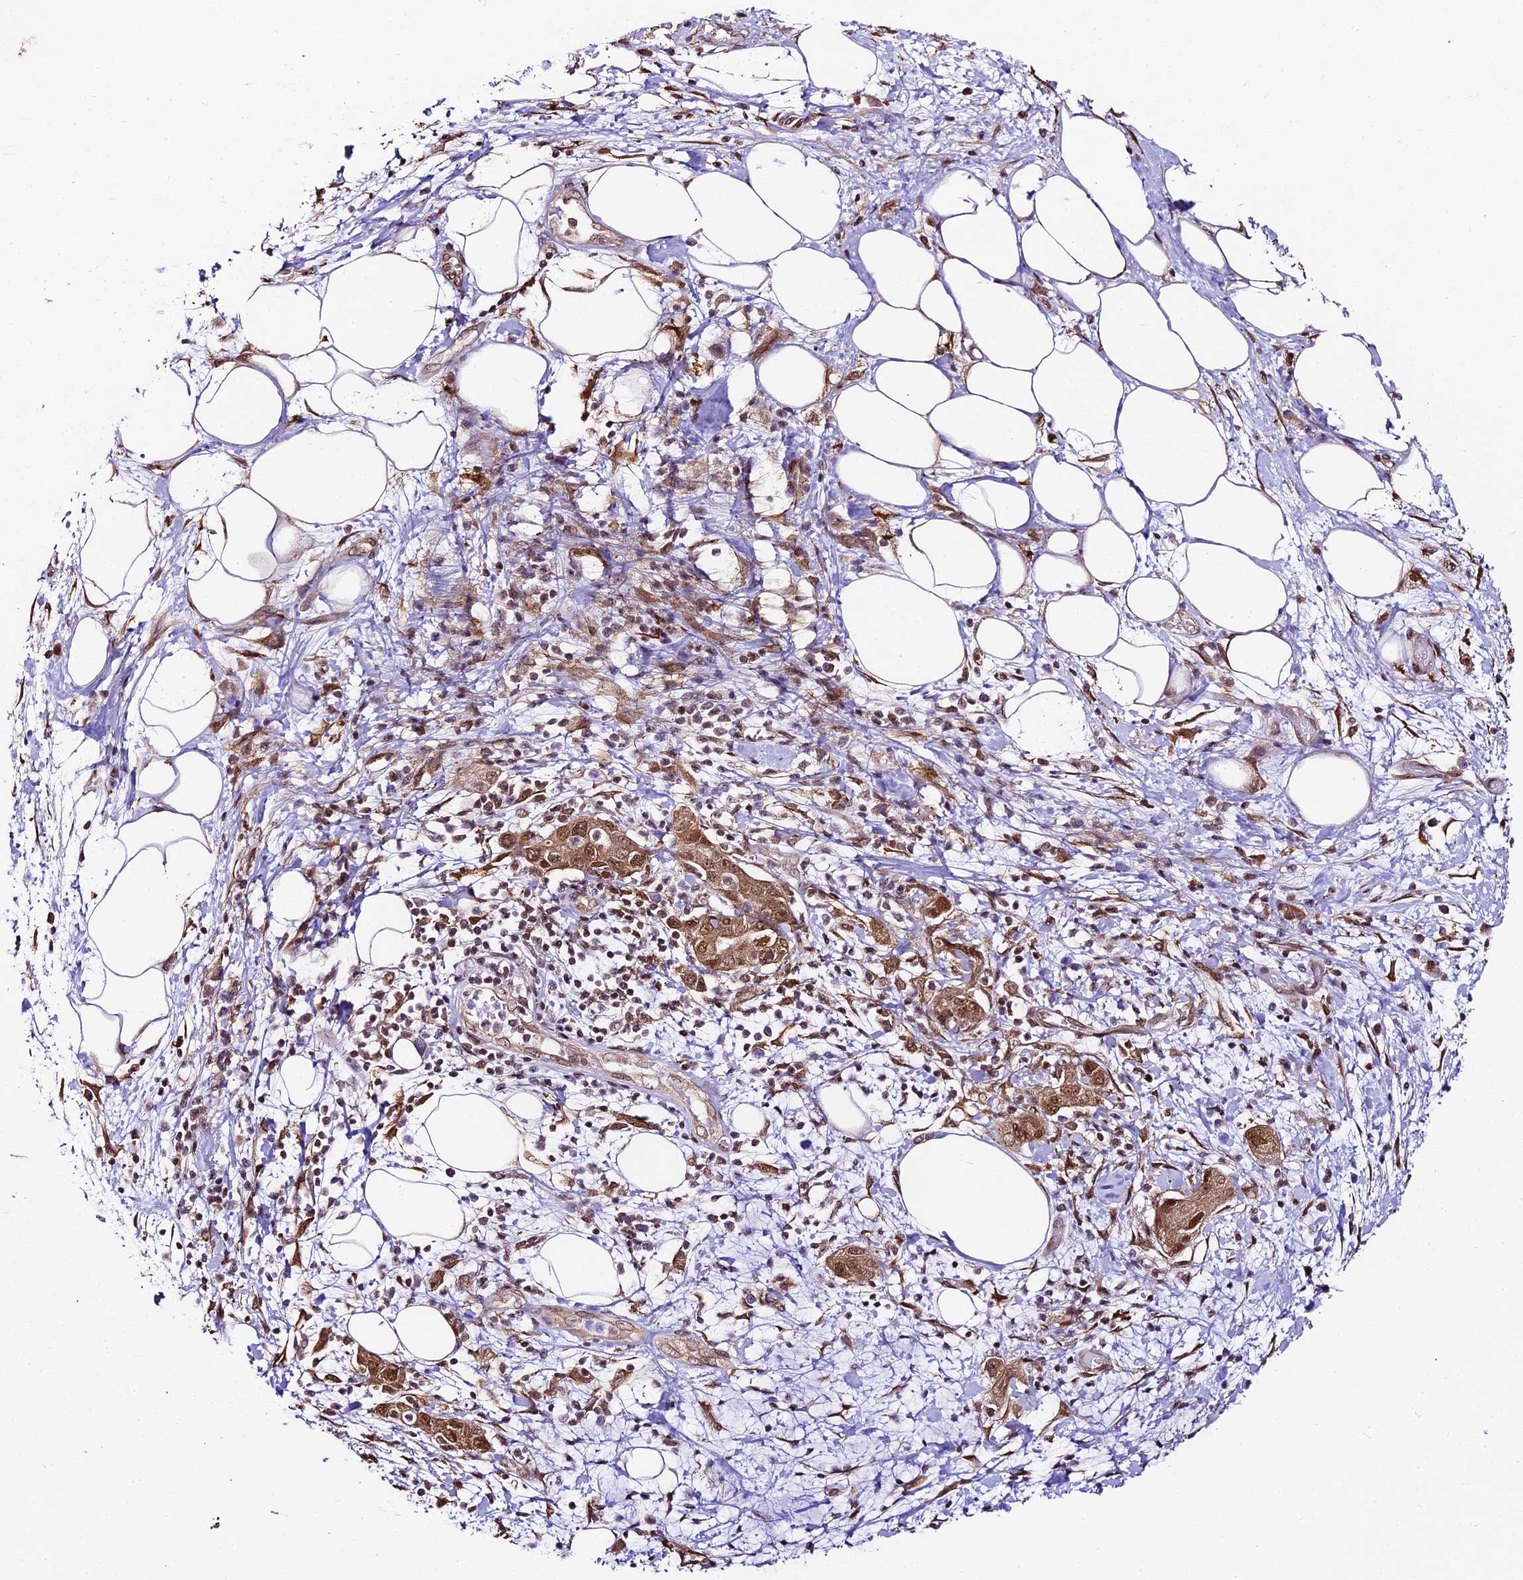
{"staining": {"intensity": "moderate", "quantity": ">75%", "location": "cytoplasmic/membranous,nuclear"}, "tissue": "pancreatic cancer", "cell_type": "Tumor cells", "image_type": "cancer", "snomed": [{"axis": "morphology", "description": "Adenocarcinoma, NOS"}, {"axis": "topography", "description": "Pancreas"}], "caption": "Protein expression by IHC demonstrates moderate cytoplasmic/membranous and nuclear expression in approximately >75% of tumor cells in pancreatic cancer (adenocarcinoma). (IHC, brightfield microscopy, high magnification).", "gene": "TRIM22", "patient": {"sex": "female", "age": 73}}